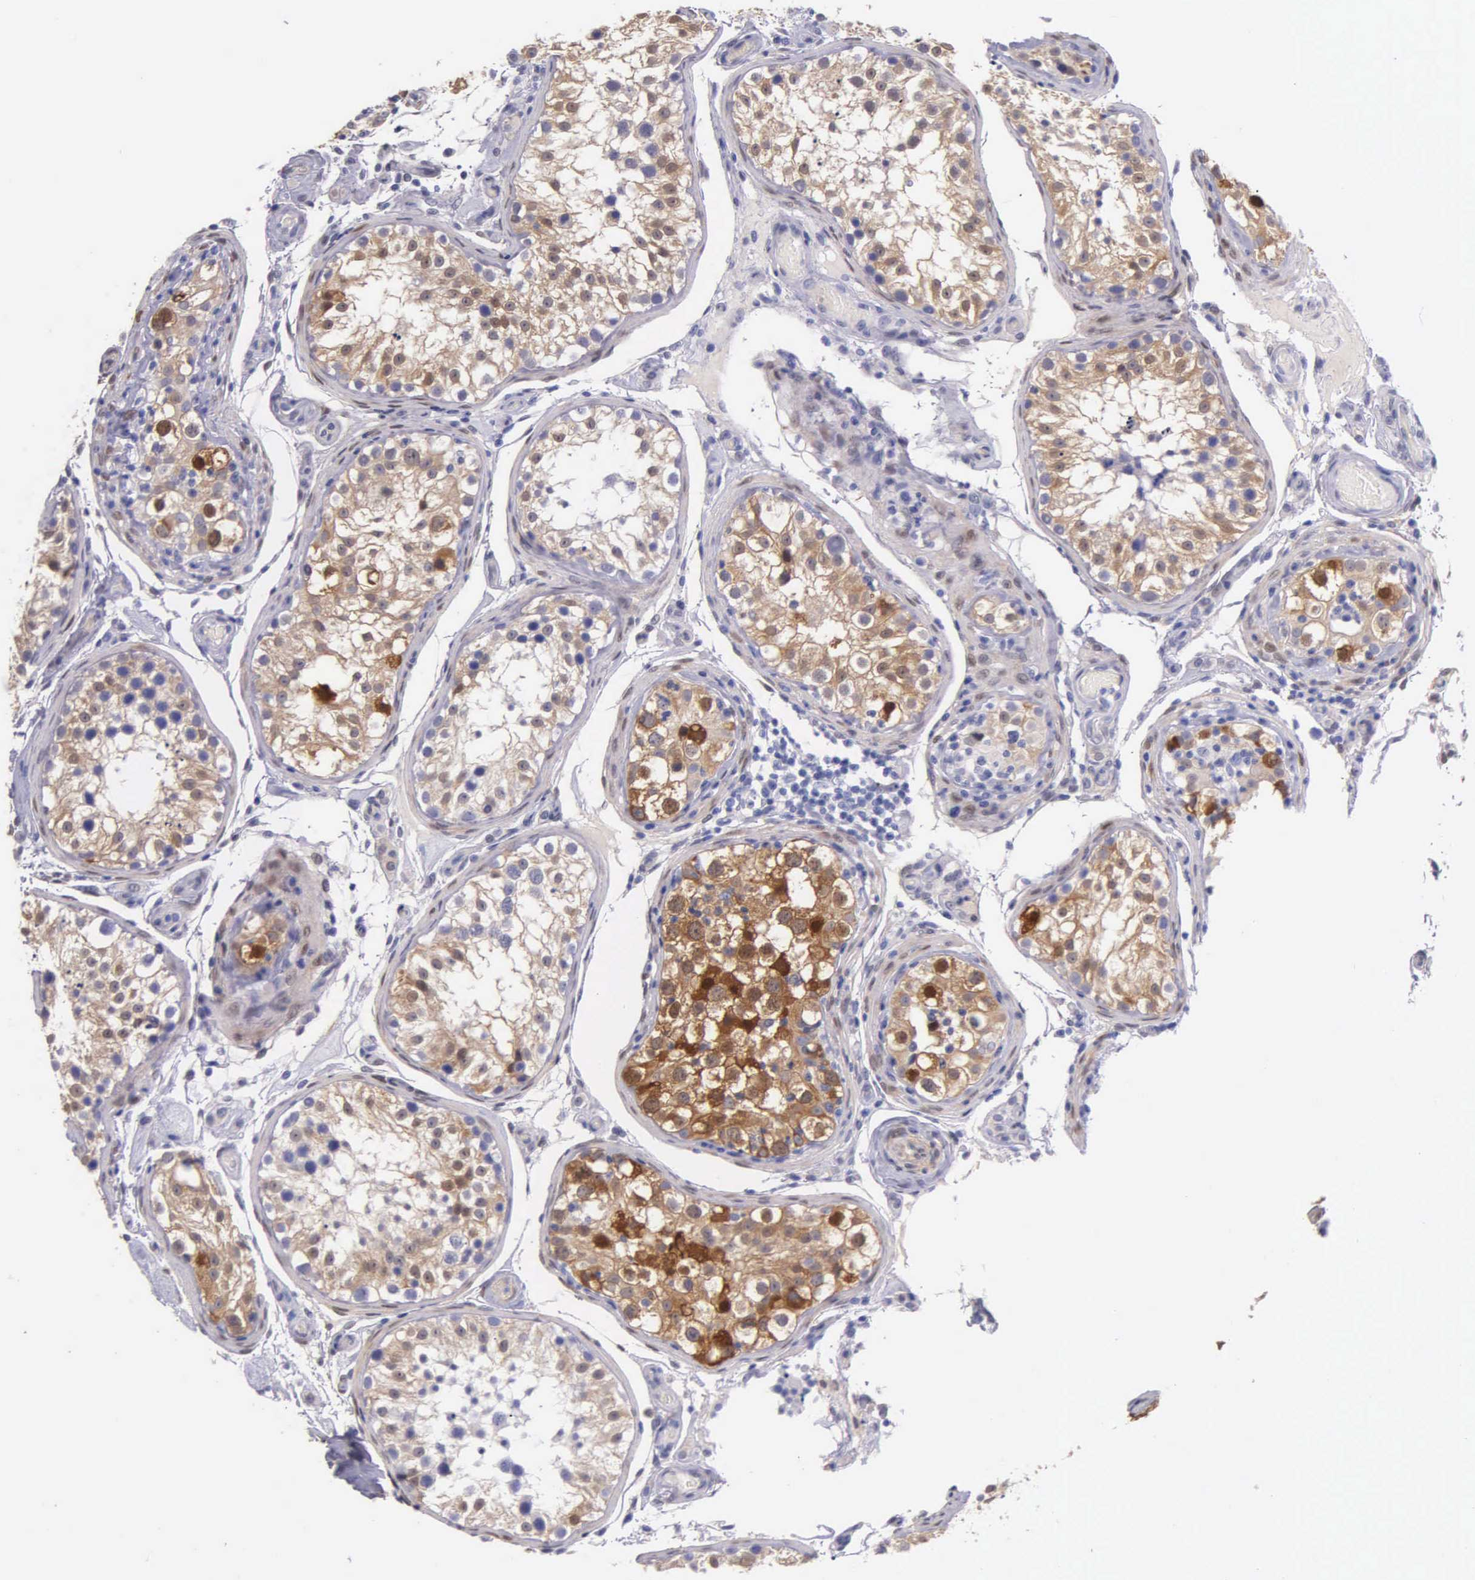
{"staining": {"intensity": "moderate", "quantity": "25%-75%", "location": "cytoplasmic/membranous"}, "tissue": "testis", "cell_type": "Cells in seminiferous ducts", "image_type": "normal", "snomed": [{"axis": "morphology", "description": "Normal tissue, NOS"}, {"axis": "topography", "description": "Testis"}], "caption": "Cells in seminiferous ducts demonstrate medium levels of moderate cytoplasmic/membranous staining in approximately 25%-75% of cells in unremarkable human testis.", "gene": "GSTT2B", "patient": {"sex": "male", "age": 24}}